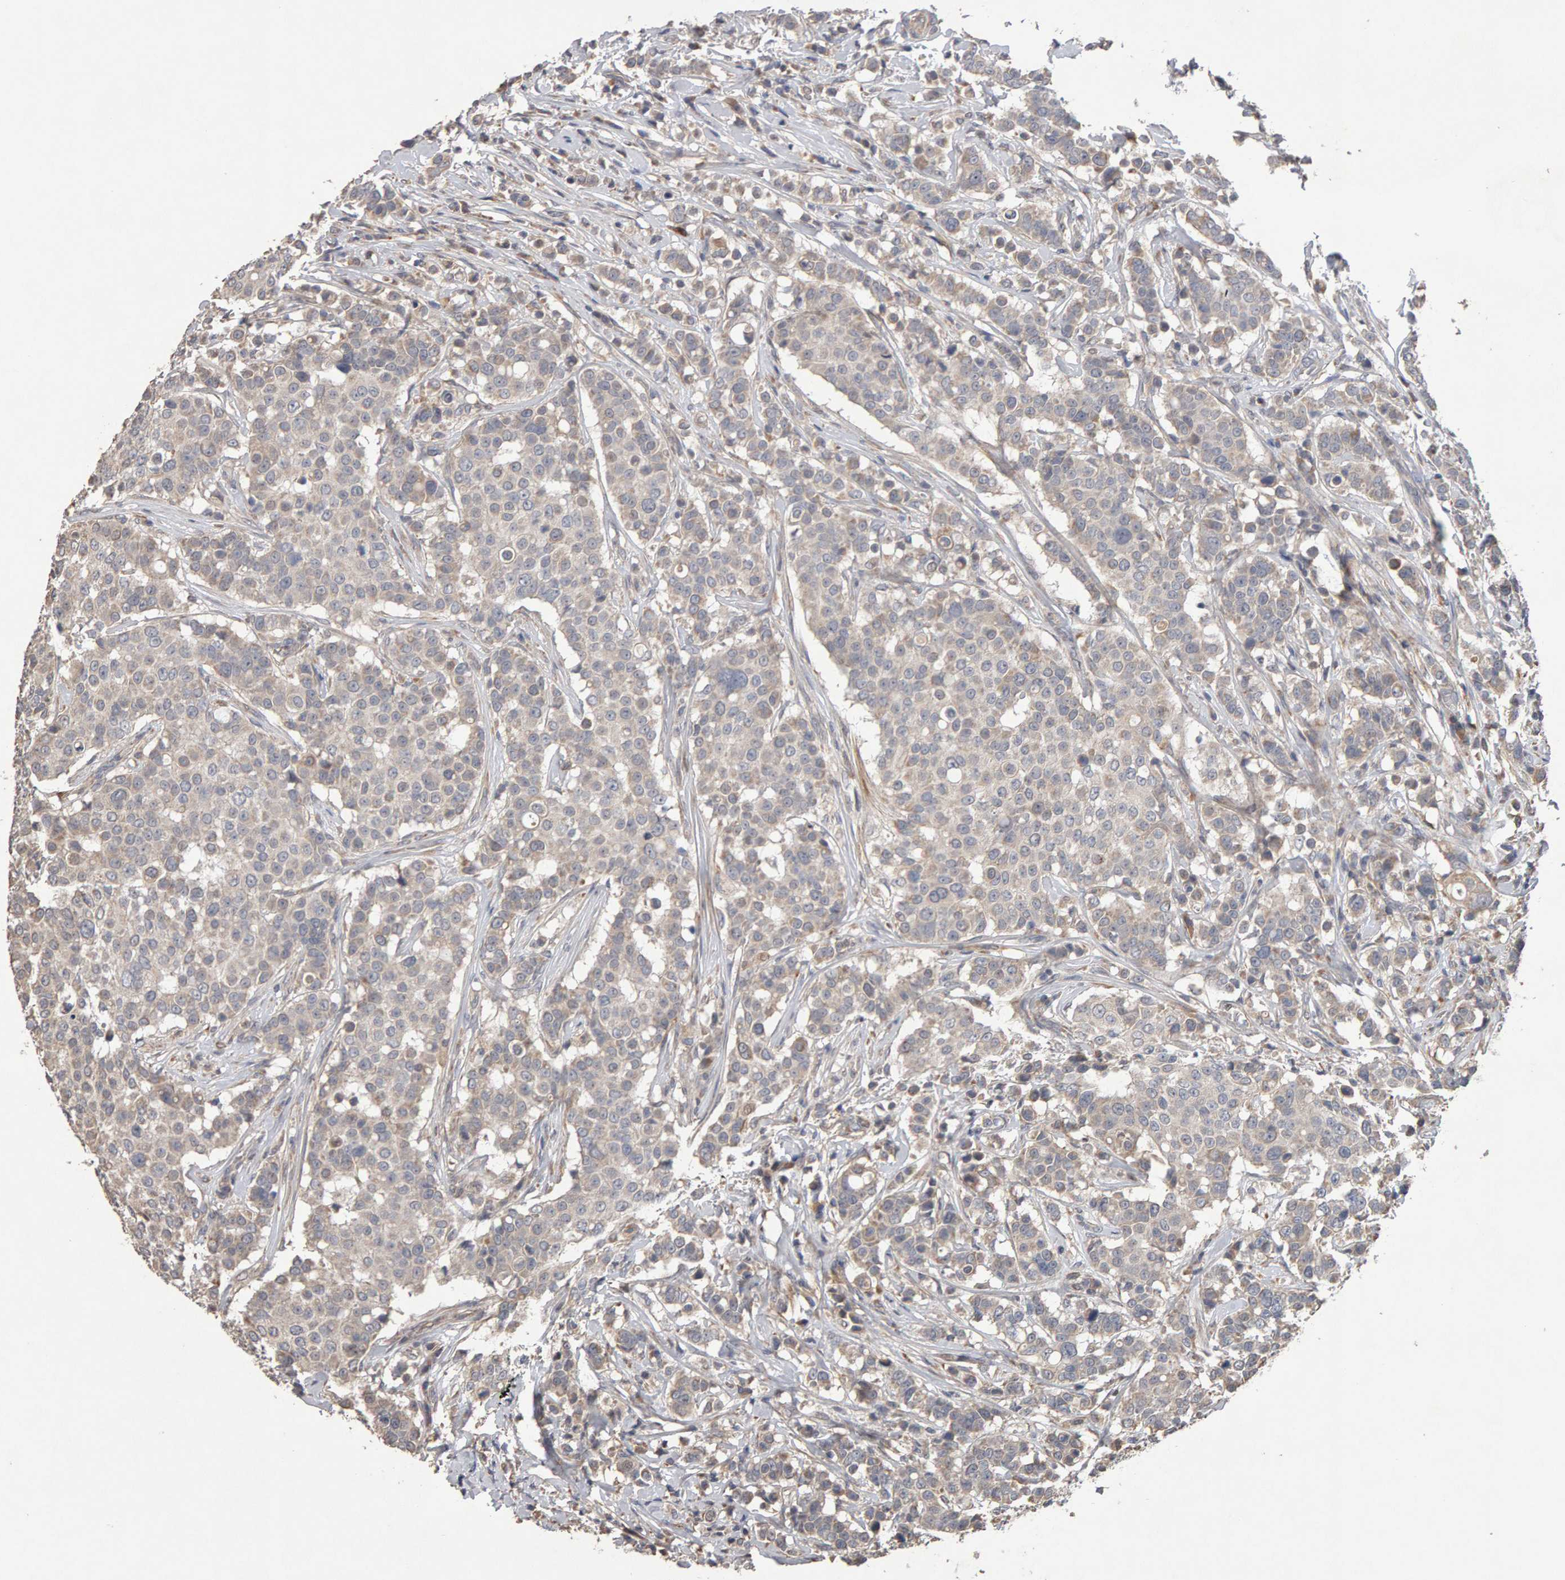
{"staining": {"intensity": "weak", "quantity": "25%-75%", "location": "cytoplasmic/membranous"}, "tissue": "breast cancer", "cell_type": "Tumor cells", "image_type": "cancer", "snomed": [{"axis": "morphology", "description": "Duct carcinoma"}, {"axis": "topography", "description": "Breast"}], "caption": "This histopathology image reveals IHC staining of human breast cancer (invasive ductal carcinoma), with low weak cytoplasmic/membranous staining in about 25%-75% of tumor cells.", "gene": "COASY", "patient": {"sex": "female", "age": 27}}